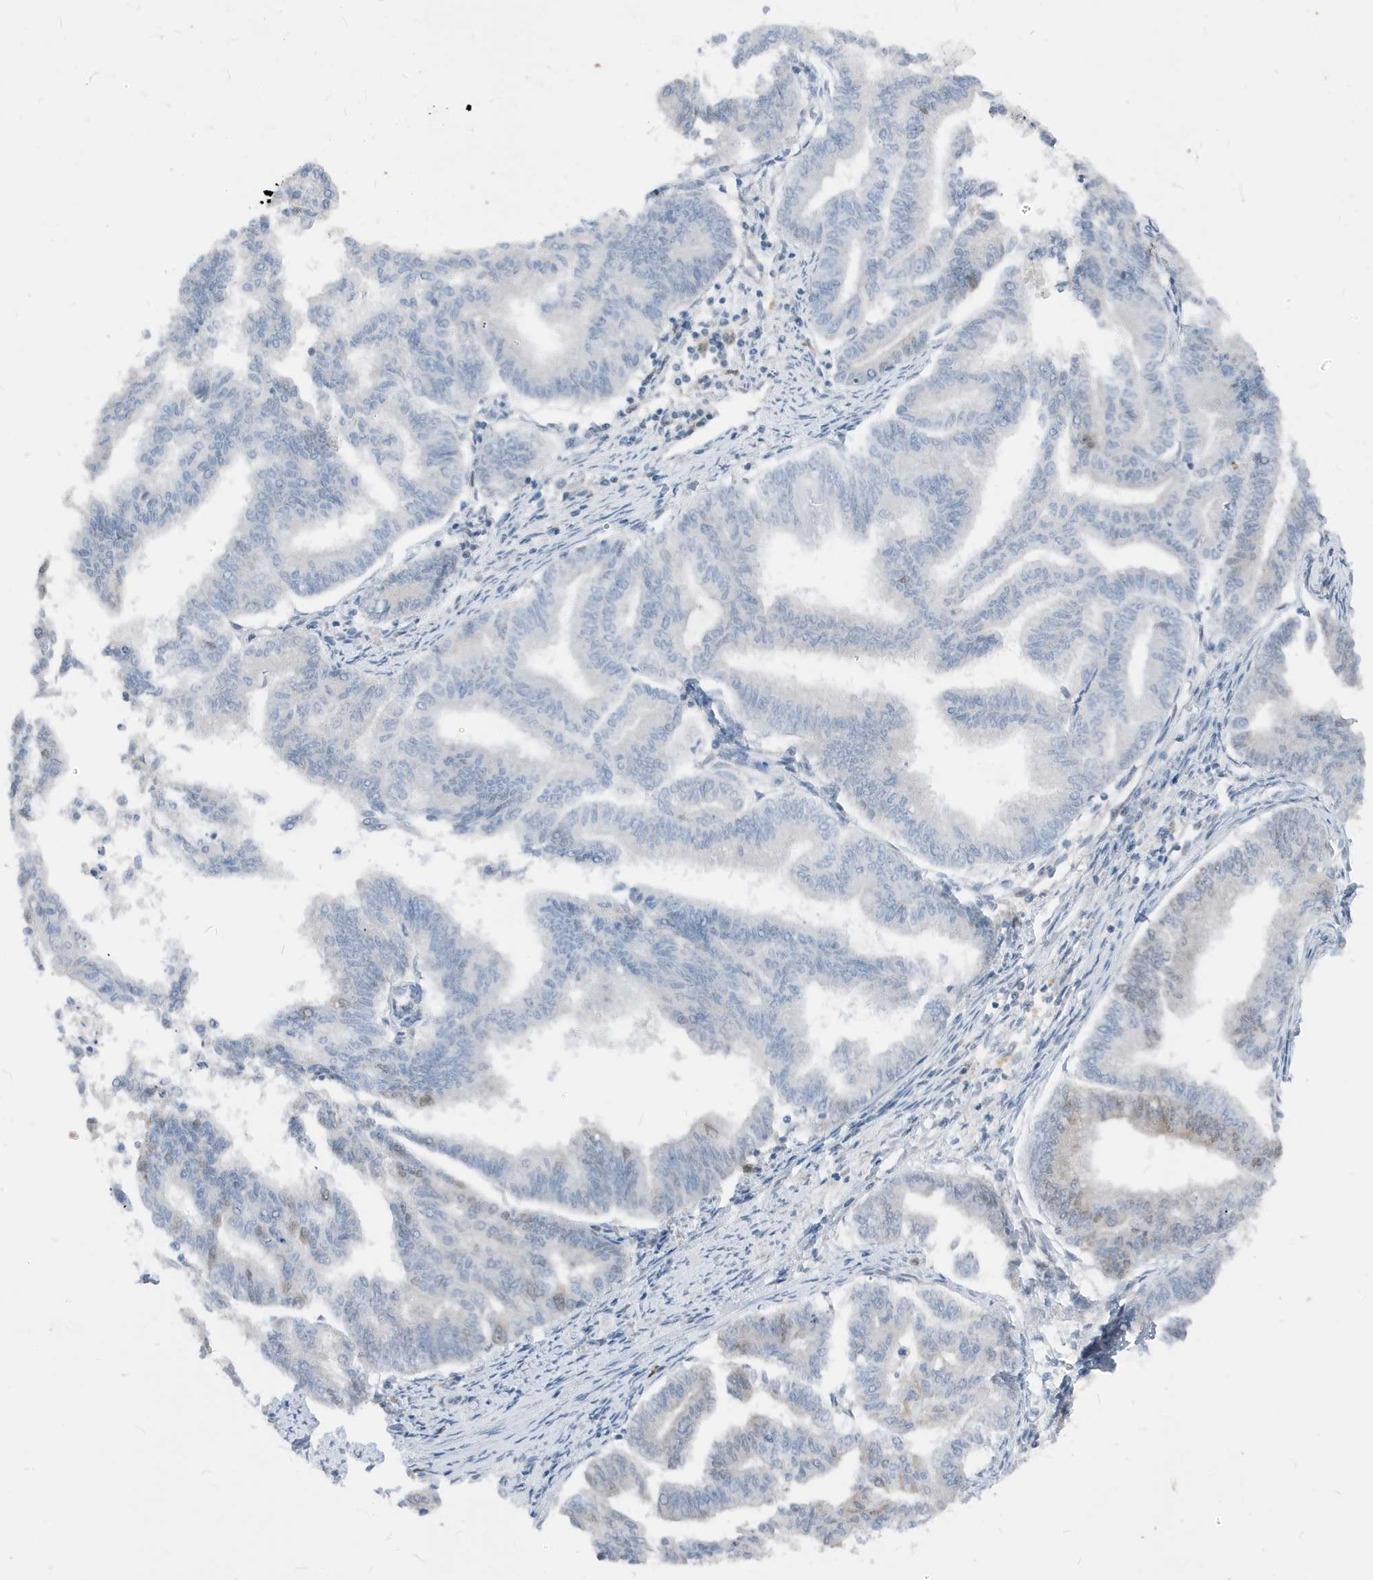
{"staining": {"intensity": "negative", "quantity": "none", "location": "none"}, "tissue": "endometrial cancer", "cell_type": "Tumor cells", "image_type": "cancer", "snomed": [{"axis": "morphology", "description": "Adenocarcinoma, NOS"}, {"axis": "topography", "description": "Endometrium"}], "caption": "The micrograph shows no staining of tumor cells in endometrial cancer.", "gene": "NCOA7", "patient": {"sex": "female", "age": 79}}